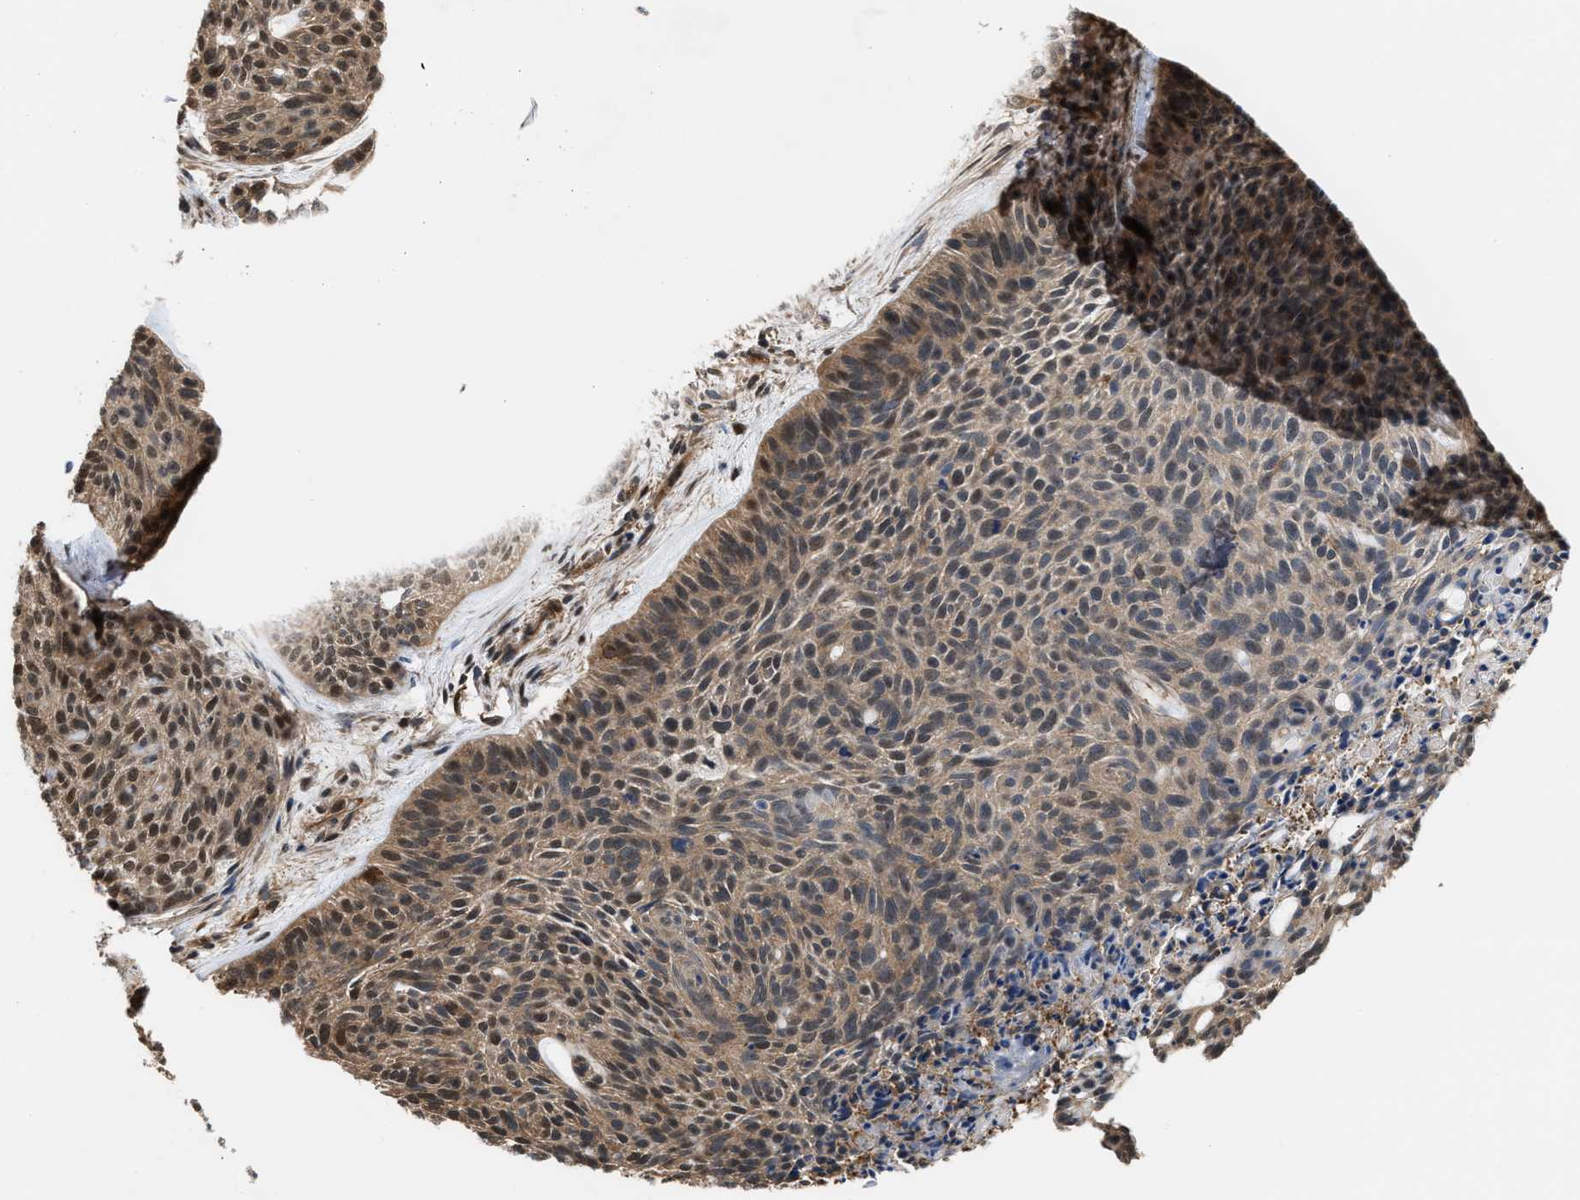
{"staining": {"intensity": "weak", "quantity": ">75%", "location": "cytoplasmic/membranous,nuclear"}, "tissue": "skin cancer", "cell_type": "Tumor cells", "image_type": "cancer", "snomed": [{"axis": "morphology", "description": "Basal cell carcinoma"}, {"axis": "topography", "description": "Skin"}], "caption": "Weak cytoplasmic/membranous and nuclear staining is appreciated in about >75% of tumor cells in basal cell carcinoma (skin).", "gene": "SCAI", "patient": {"sex": "male", "age": 55}}